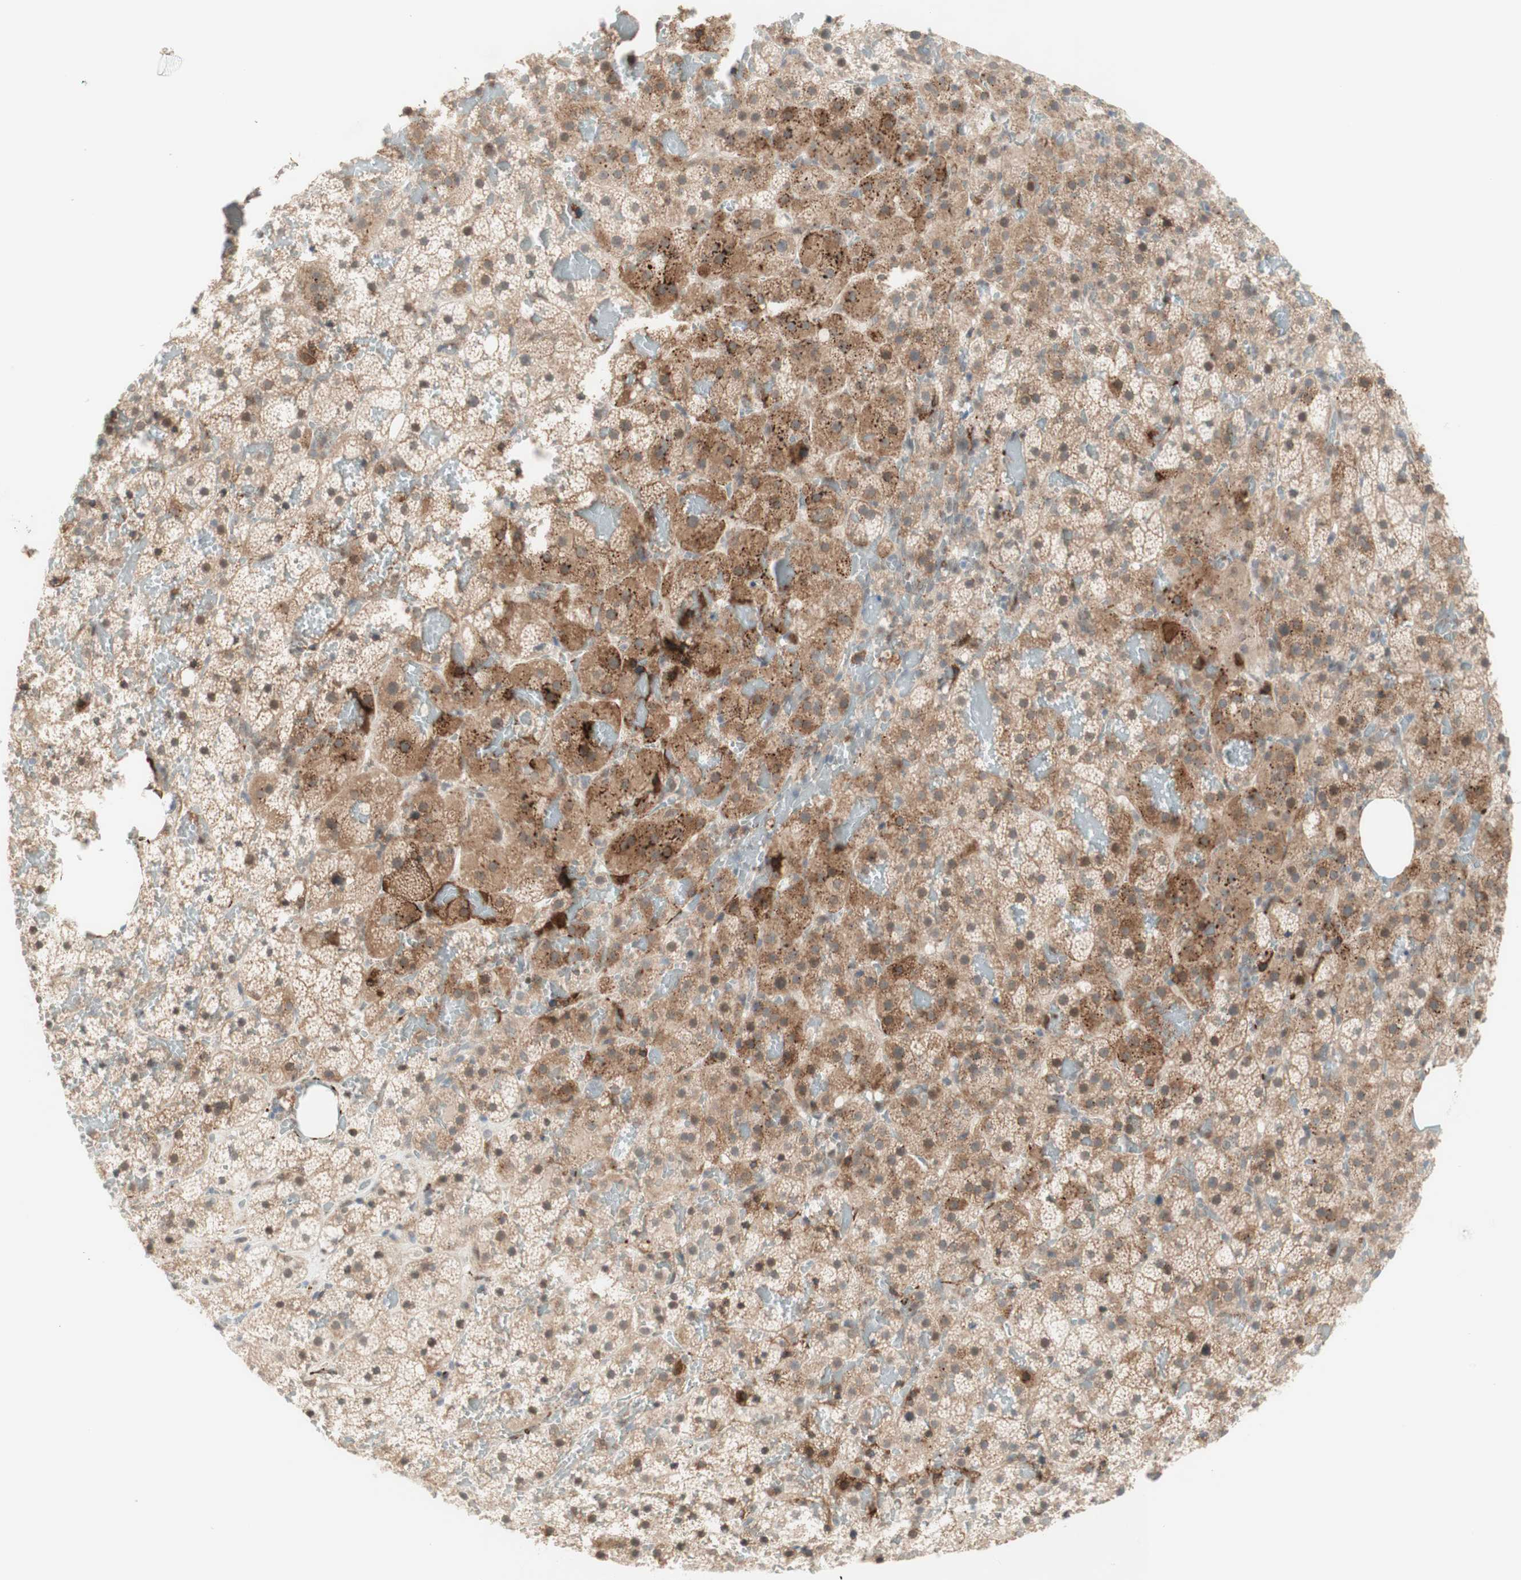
{"staining": {"intensity": "moderate", "quantity": ">75%", "location": "cytoplasmic/membranous"}, "tissue": "adrenal gland", "cell_type": "Glandular cells", "image_type": "normal", "snomed": [{"axis": "morphology", "description": "Normal tissue, NOS"}, {"axis": "topography", "description": "Adrenal gland"}], "caption": "Moderate cytoplasmic/membranous protein positivity is identified in approximately >75% of glandular cells in adrenal gland. The staining was performed using DAB (3,3'-diaminobenzidine), with brown indicating positive protein expression. Nuclei are stained blue with hematoxylin.", "gene": "GAPT", "patient": {"sex": "female", "age": 59}}